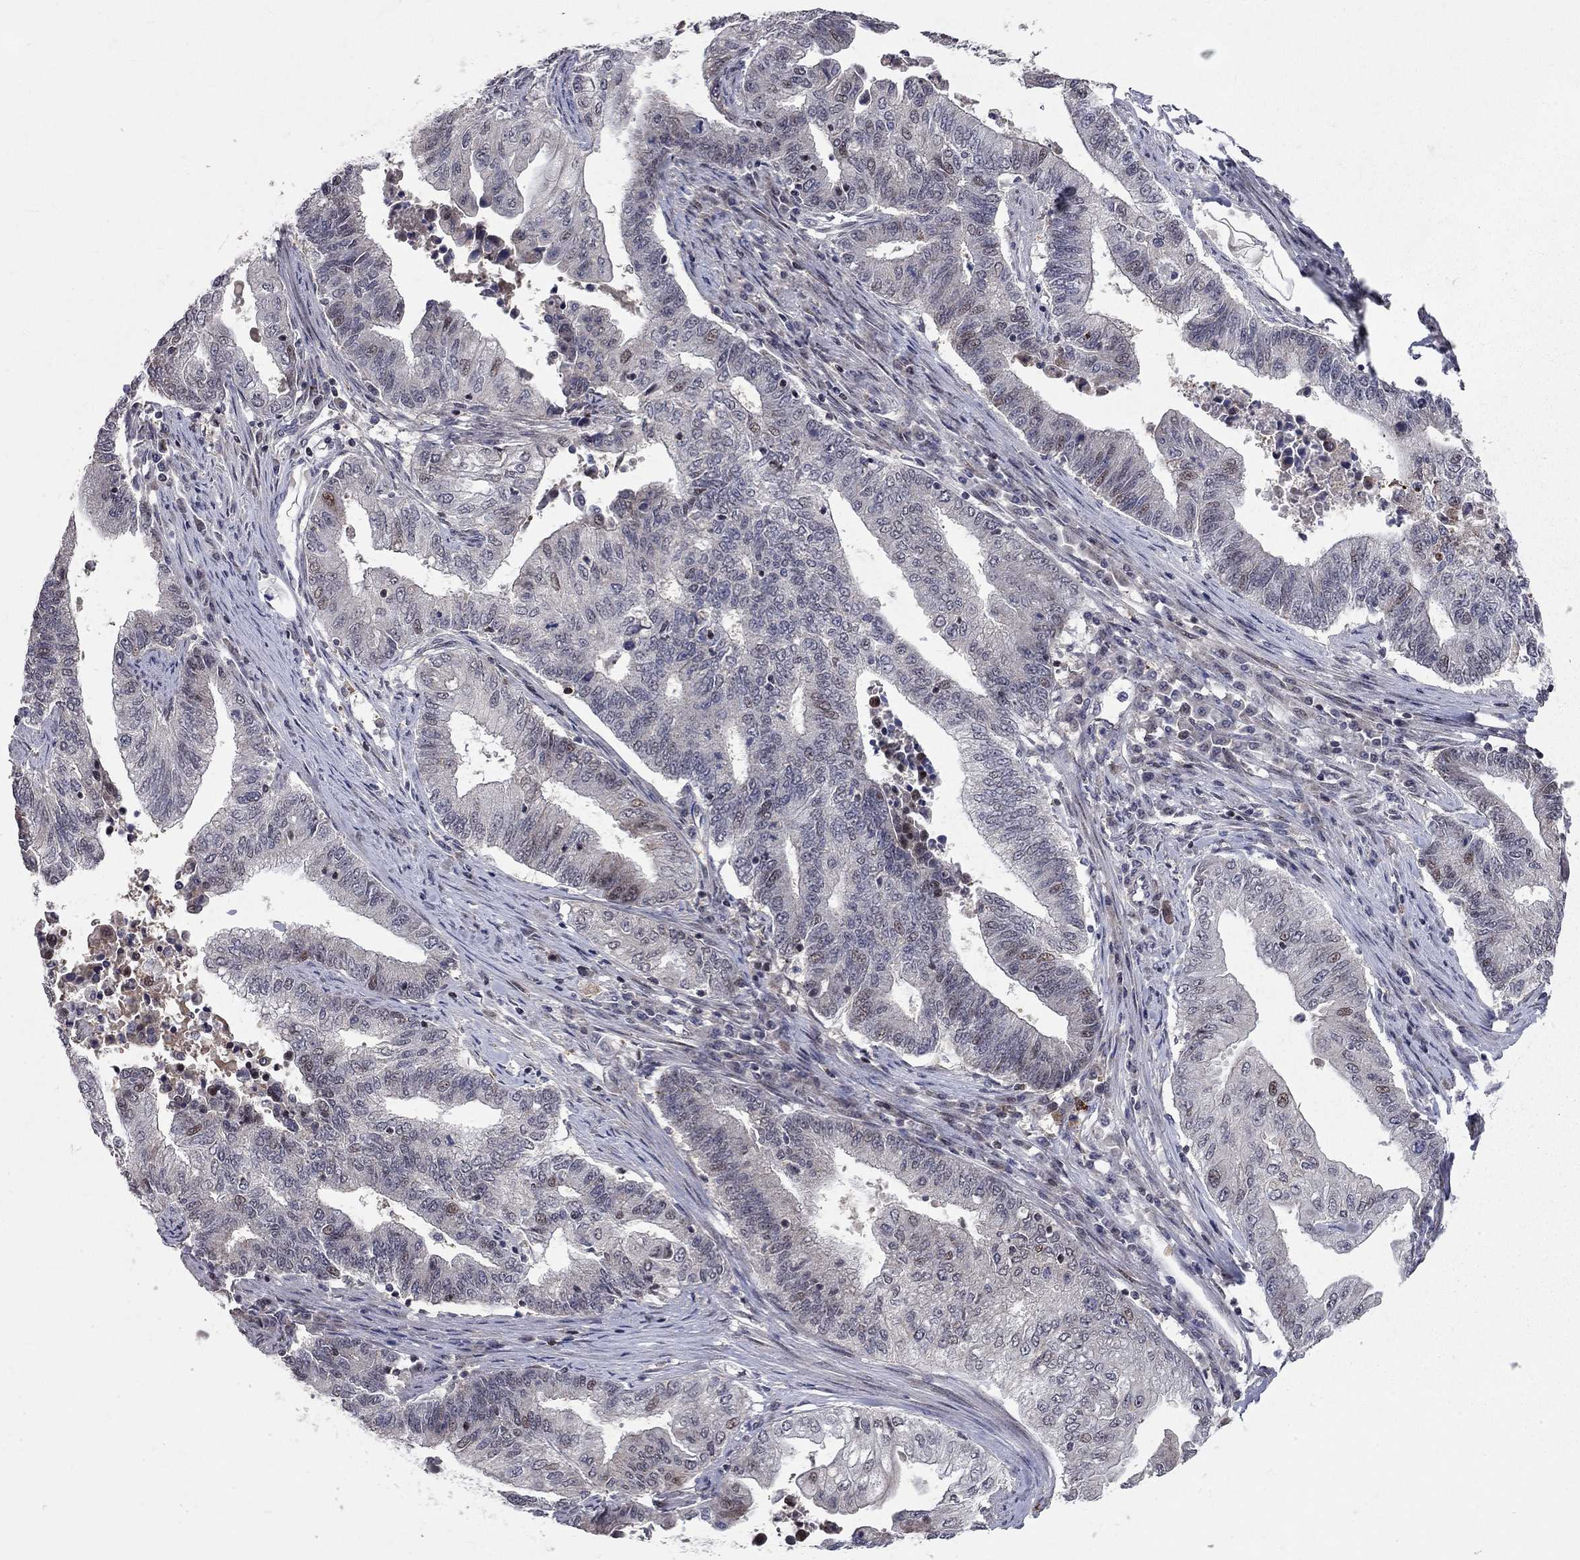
{"staining": {"intensity": "weak", "quantity": "<25%", "location": "nuclear"}, "tissue": "endometrial cancer", "cell_type": "Tumor cells", "image_type": "cancer", "snomed": [{"axis": "morphology", "description": "Adenocarcinoma, NOS"}, {"axis": "topography", "description": "Uterus"}, {"axis": "topography", "description": "Endometrium"}], "caption": "Immunohistochemistry of endometrial adenocarcinoma reveals no positivity in tumor cells.", "gene": "HDAC3", "patient": {"sex": "female", "age": 54}}